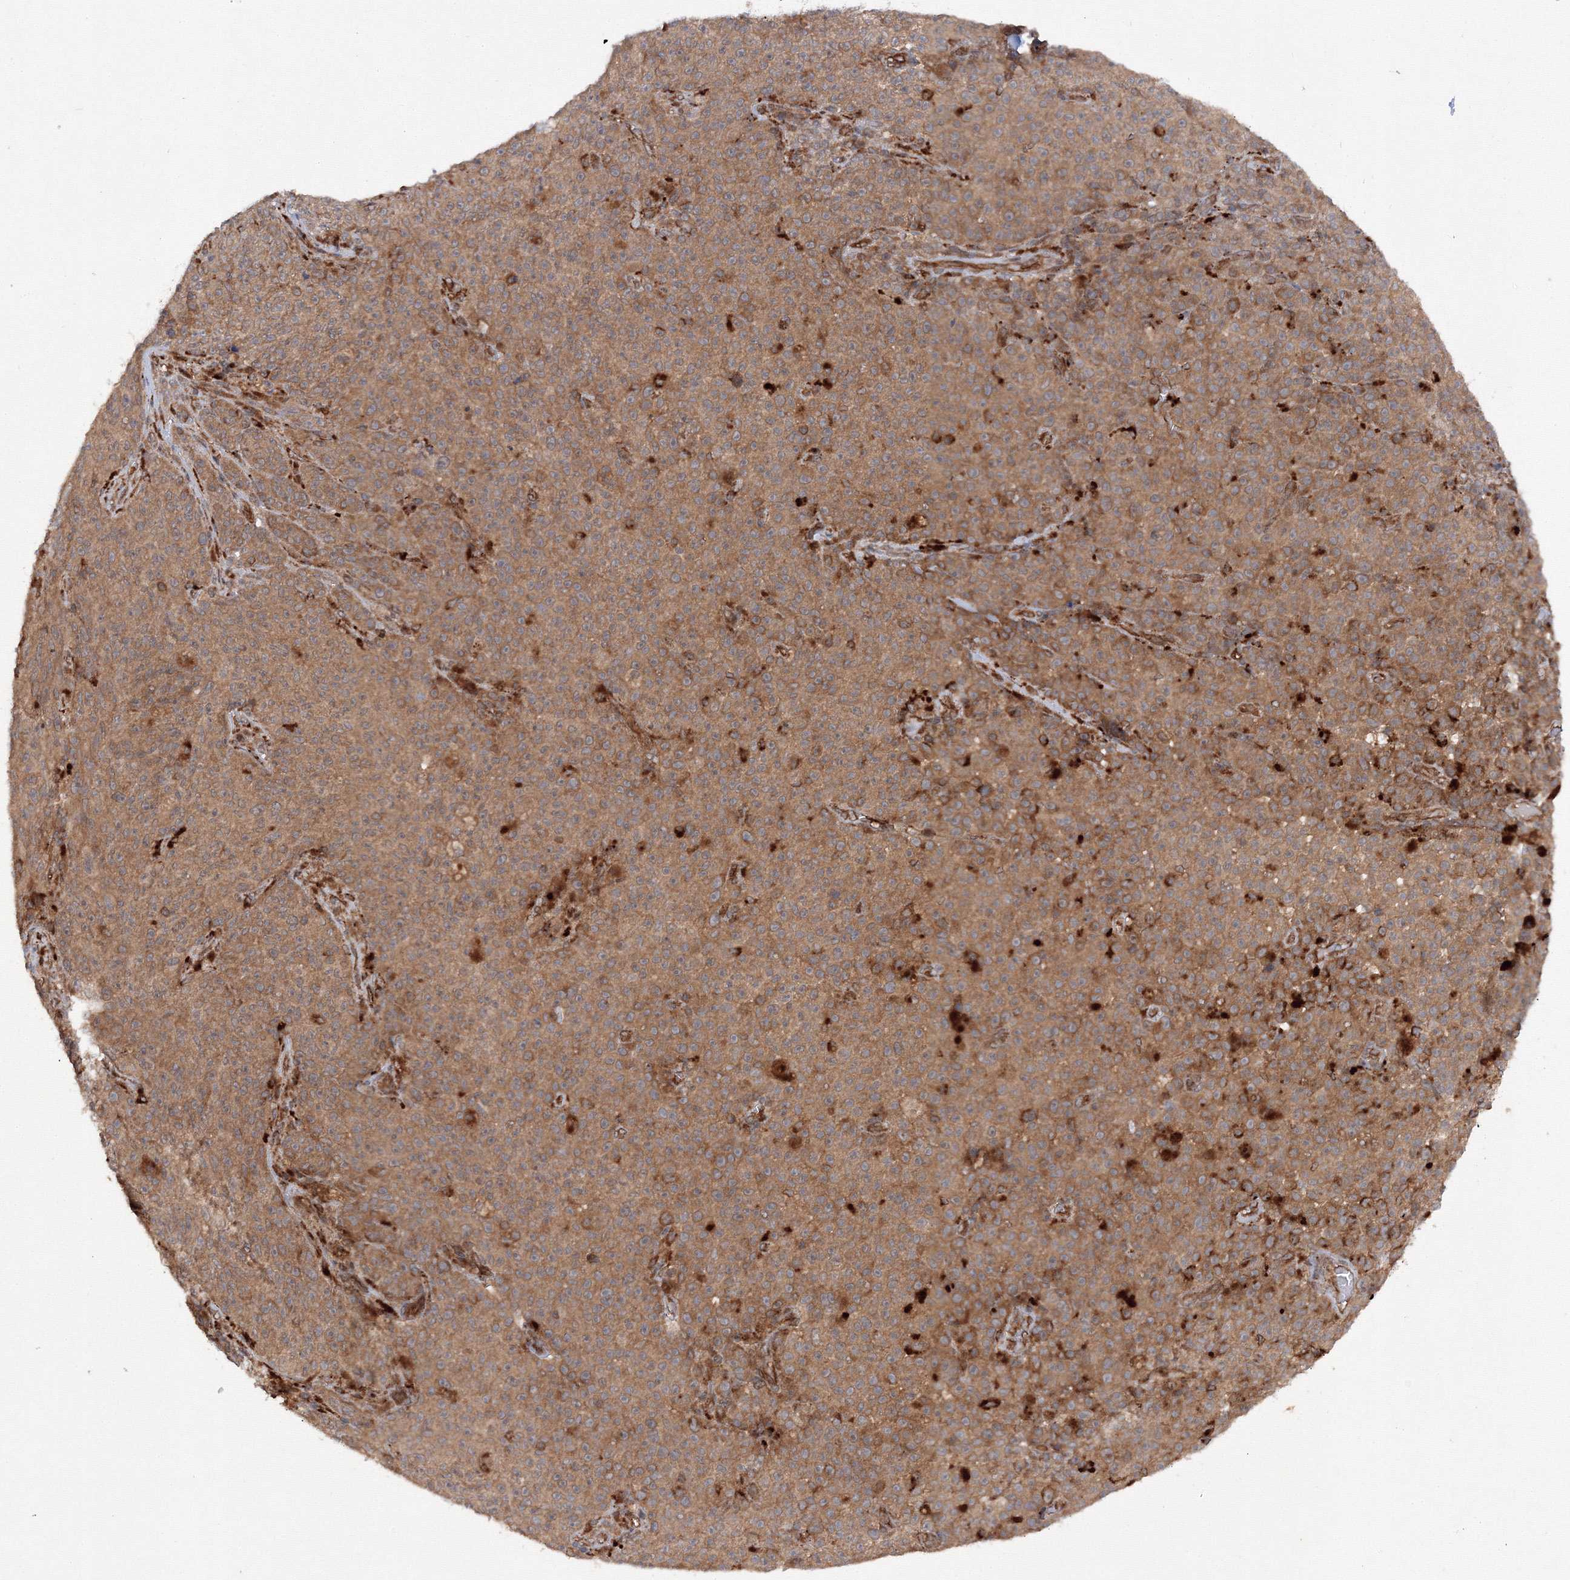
{"staining": {"intensity": "moderate", "quantity": ">75%", "location": "cytoplasmic/membranous"}, "tissue": "melanoma", "cell_type": "Tumor cells", "image_type": "cancer", "snomed": [{"axis": "morphology", "description": "Malignant melanoma, NOS"}, {"axis": "topography", "description": "Skin"}], "caption": "This image displays melanoma stained with immunohistochemistry to label a protein in brown. The cytoplasmic/membranous of tumor cells show moderate positivity for the protein. Nuclei are counter-stained blue.", "gene": "DCTD", "patient": {"sex": "female", "age": 82}}